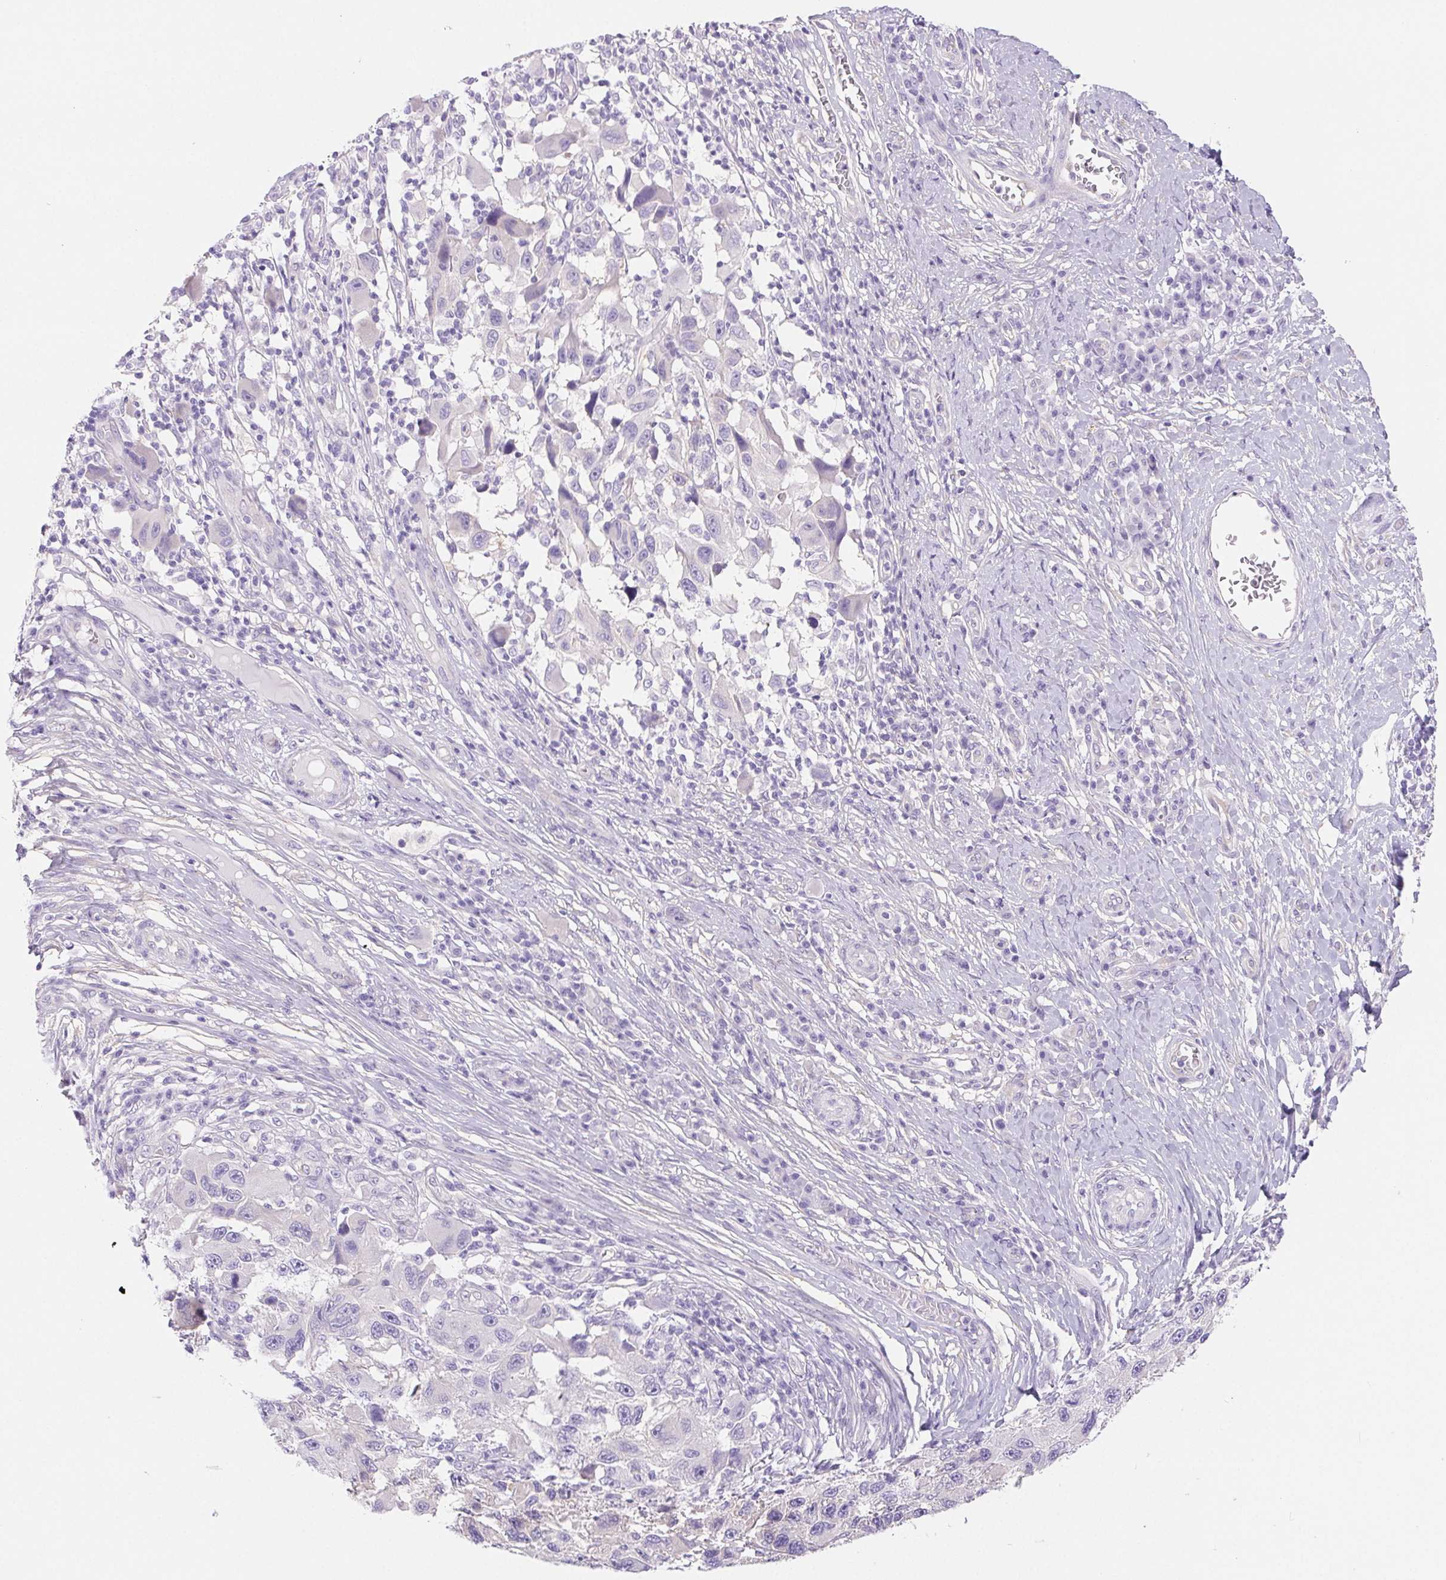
{"staining": {"intensity": "negative", "quantity": "none", "location": "none"}, "tissue": "melanoma", "cell_type": "Tumor cells", "image_type": "cancer", "snomed": [{"axis": "morphology", "description": "Malignant melanoma, NOS"}, {"axis": "topography", "description": "Skin"}], "caption": "There is no significant positivity in tumor cells of malignant melanoma.", "gene": "PNLIP", "patient": {"sex": "male", "age": 53}}